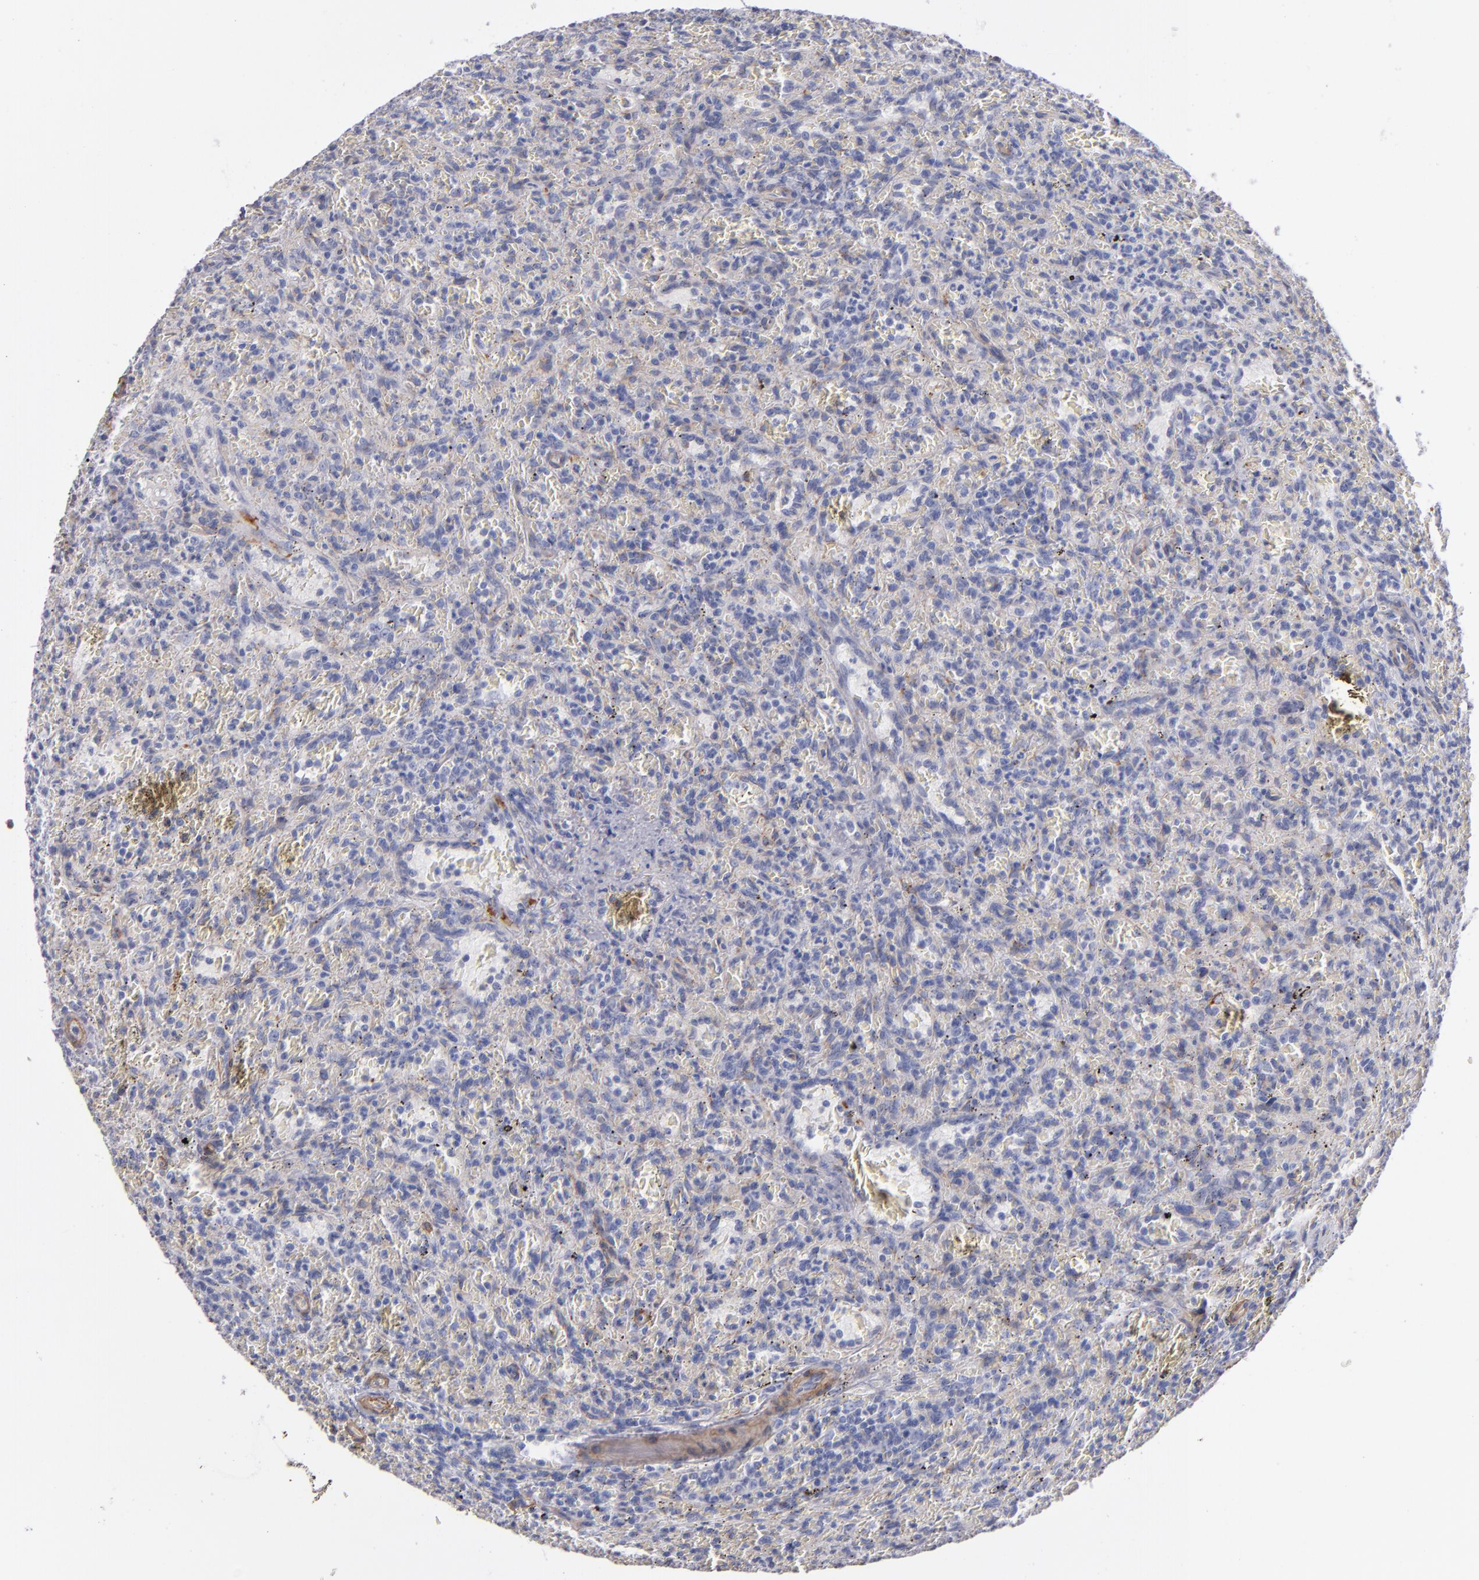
{"staining": {"intensity": "negative", "quantity": "none", "location": "none"}, "tissue": "lymphoma", "cell_type": "Tumor cells", "image_type": "cancer", "snomed": [{"axis": "morphology", "description": "Malignant lymphoma, non-Hodgkin's type, Low grade"}, {"axis": "topography", "description": "Spleen"}], "caption": "Low-grade malignant lymphoma, non-Hodgkin's type stained for a protein using immunohistochemistry shows no staining tumor cells.", "gene": "LAMC1", "patient": {"sex": "female", "age": 64}}